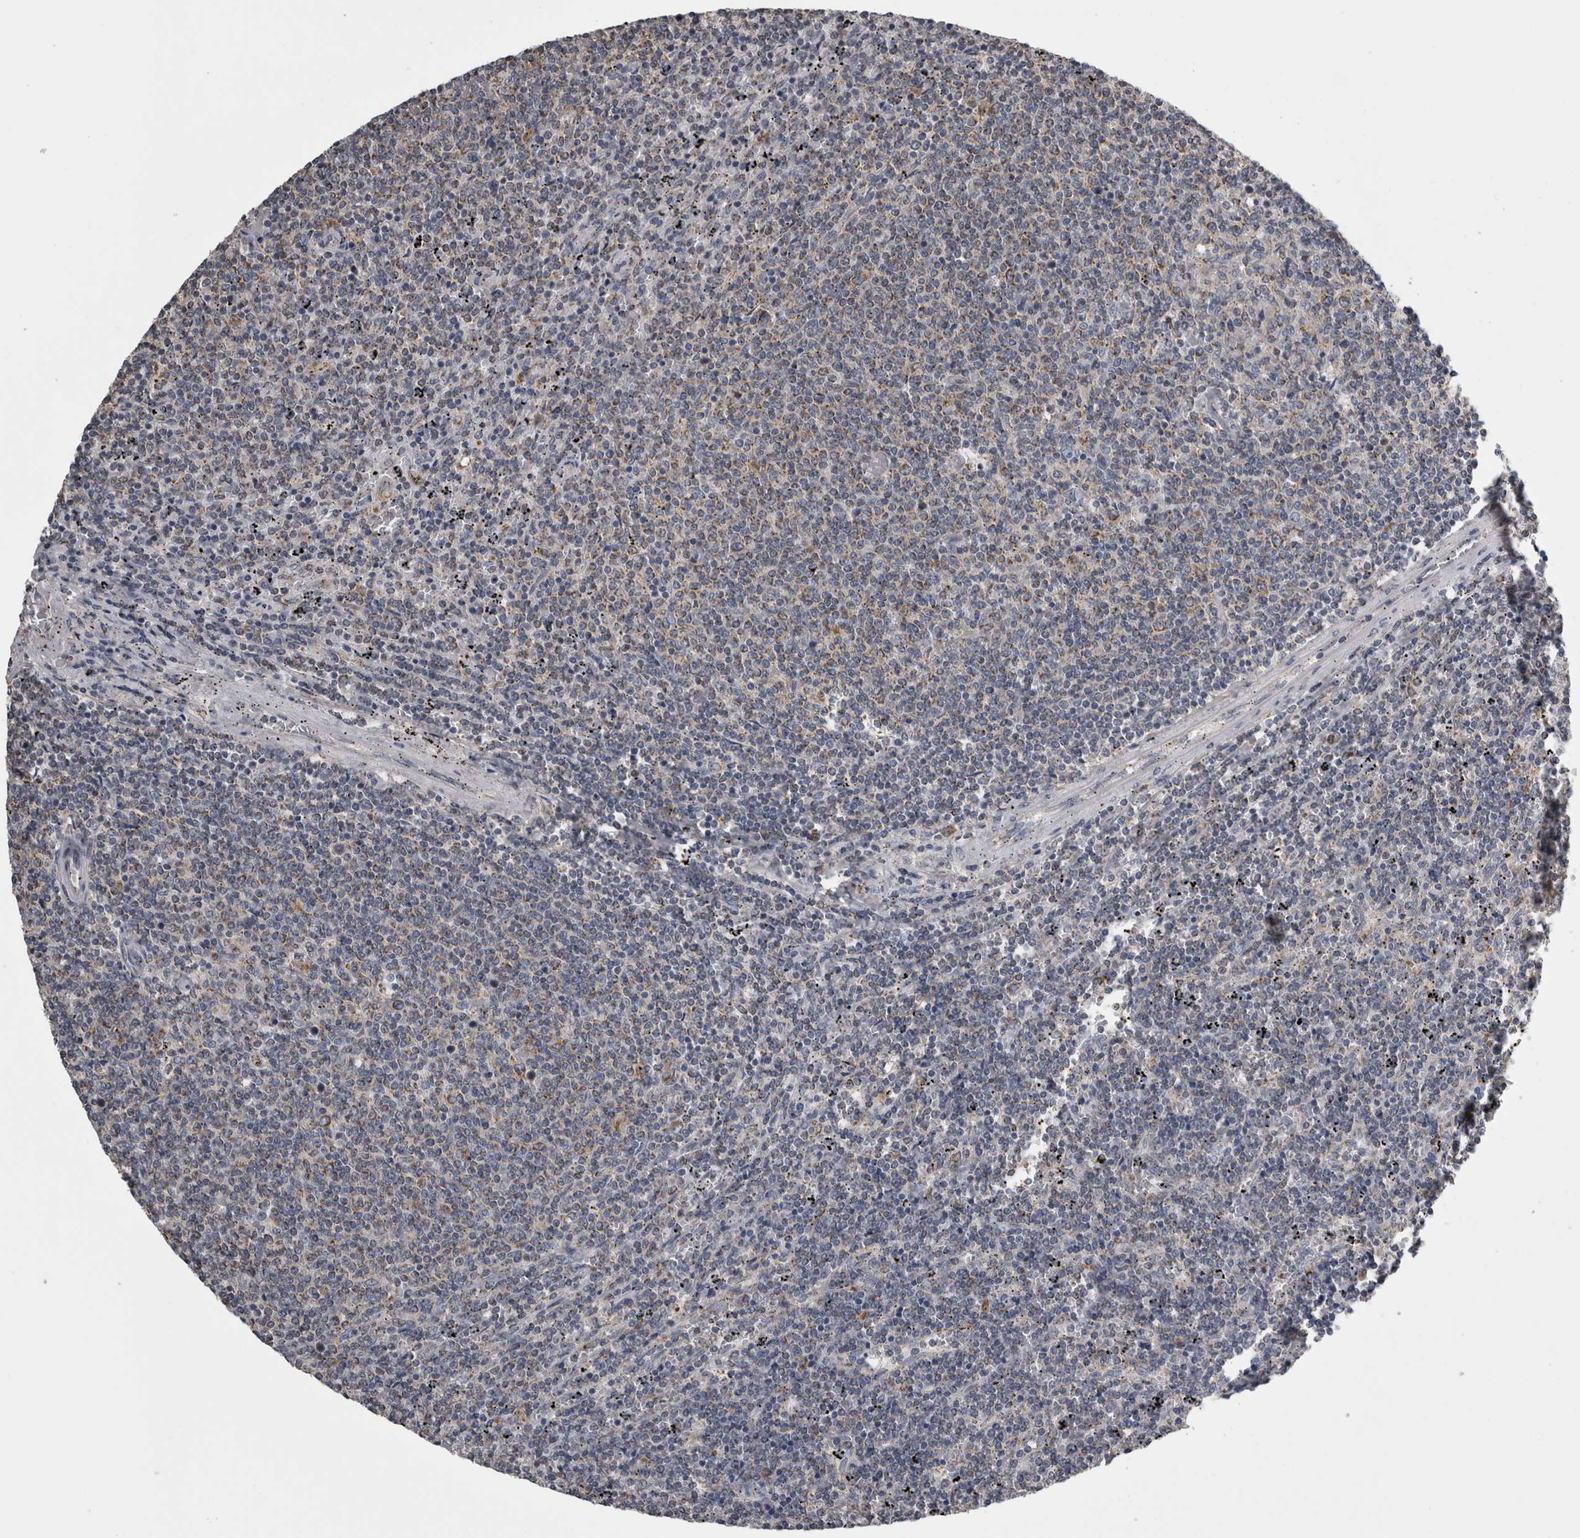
{"staining": {"intensity": "weak", "quantity": "25%-75%", "location": "cytoplasmic/membranous"}, "tissue": "lymphoma", "cell_type": "Tumor cells", "image_type": "cancer", "snomed": [{"axis": "morphology", "description": "Malignant lymphoma, non-Hodgkin's type, Low grade"}, {"axis": "topography", "description": "Spleen"}], "caption": "Protein staining of malignant lymphoma, non-Hodgkin's type (low-grade) tissue displays weak cytoplasmic/membranous staining in approximately 25%-75% of tumor cells. The protein of interest is shown in brown color, while the nuclei are stained blue.", "gene": "FRK", "patient": {"sex": "female", "age": 50}}